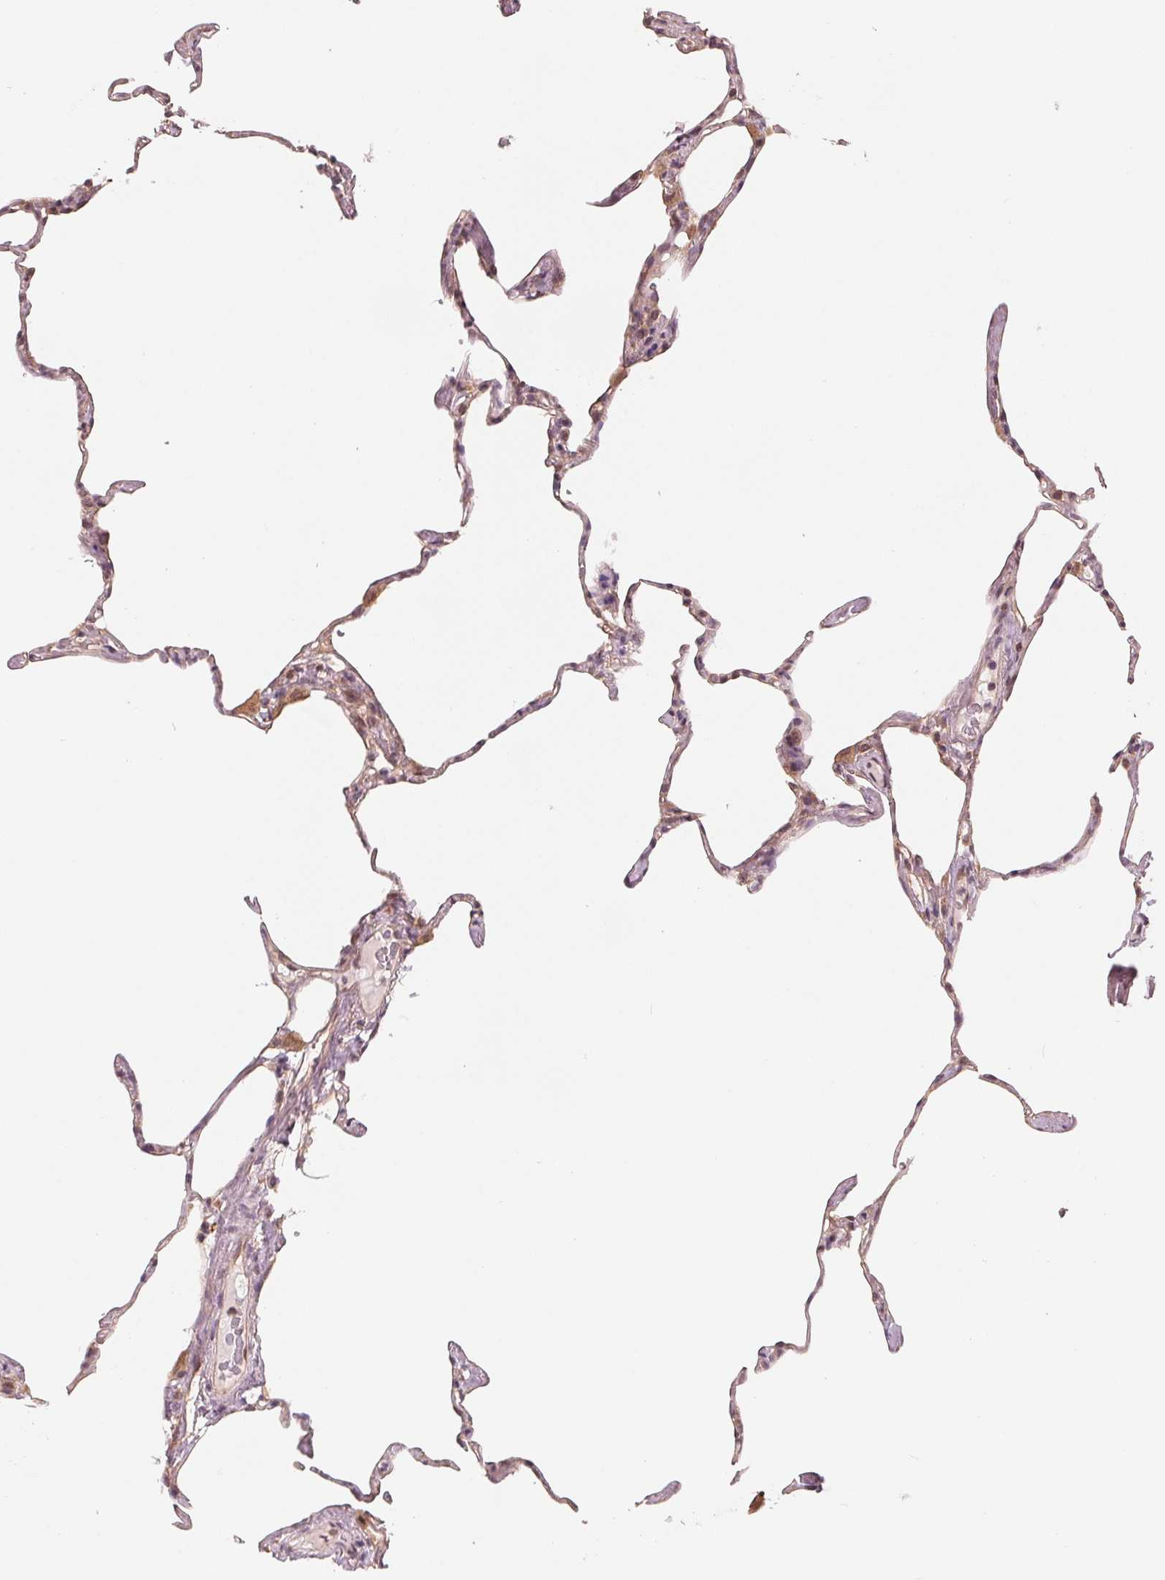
{"staining": {"intensity": "negative", "quantity": "none", "location": "none"}, "tissue": "lung", "cell_type": "Alveolar cells", "image_type": "normal", "snomed": [{"axis": "morphology", "description": "Normal tissue, NOS"}, {"axis": "topography", "description": "Lung"}], "caption": "The immunohistochemistry (IHC) image has no significant expression in alveolar cells of lung.", "gene": "IL9R", "patient": {"sex": "male", "age": 65}}